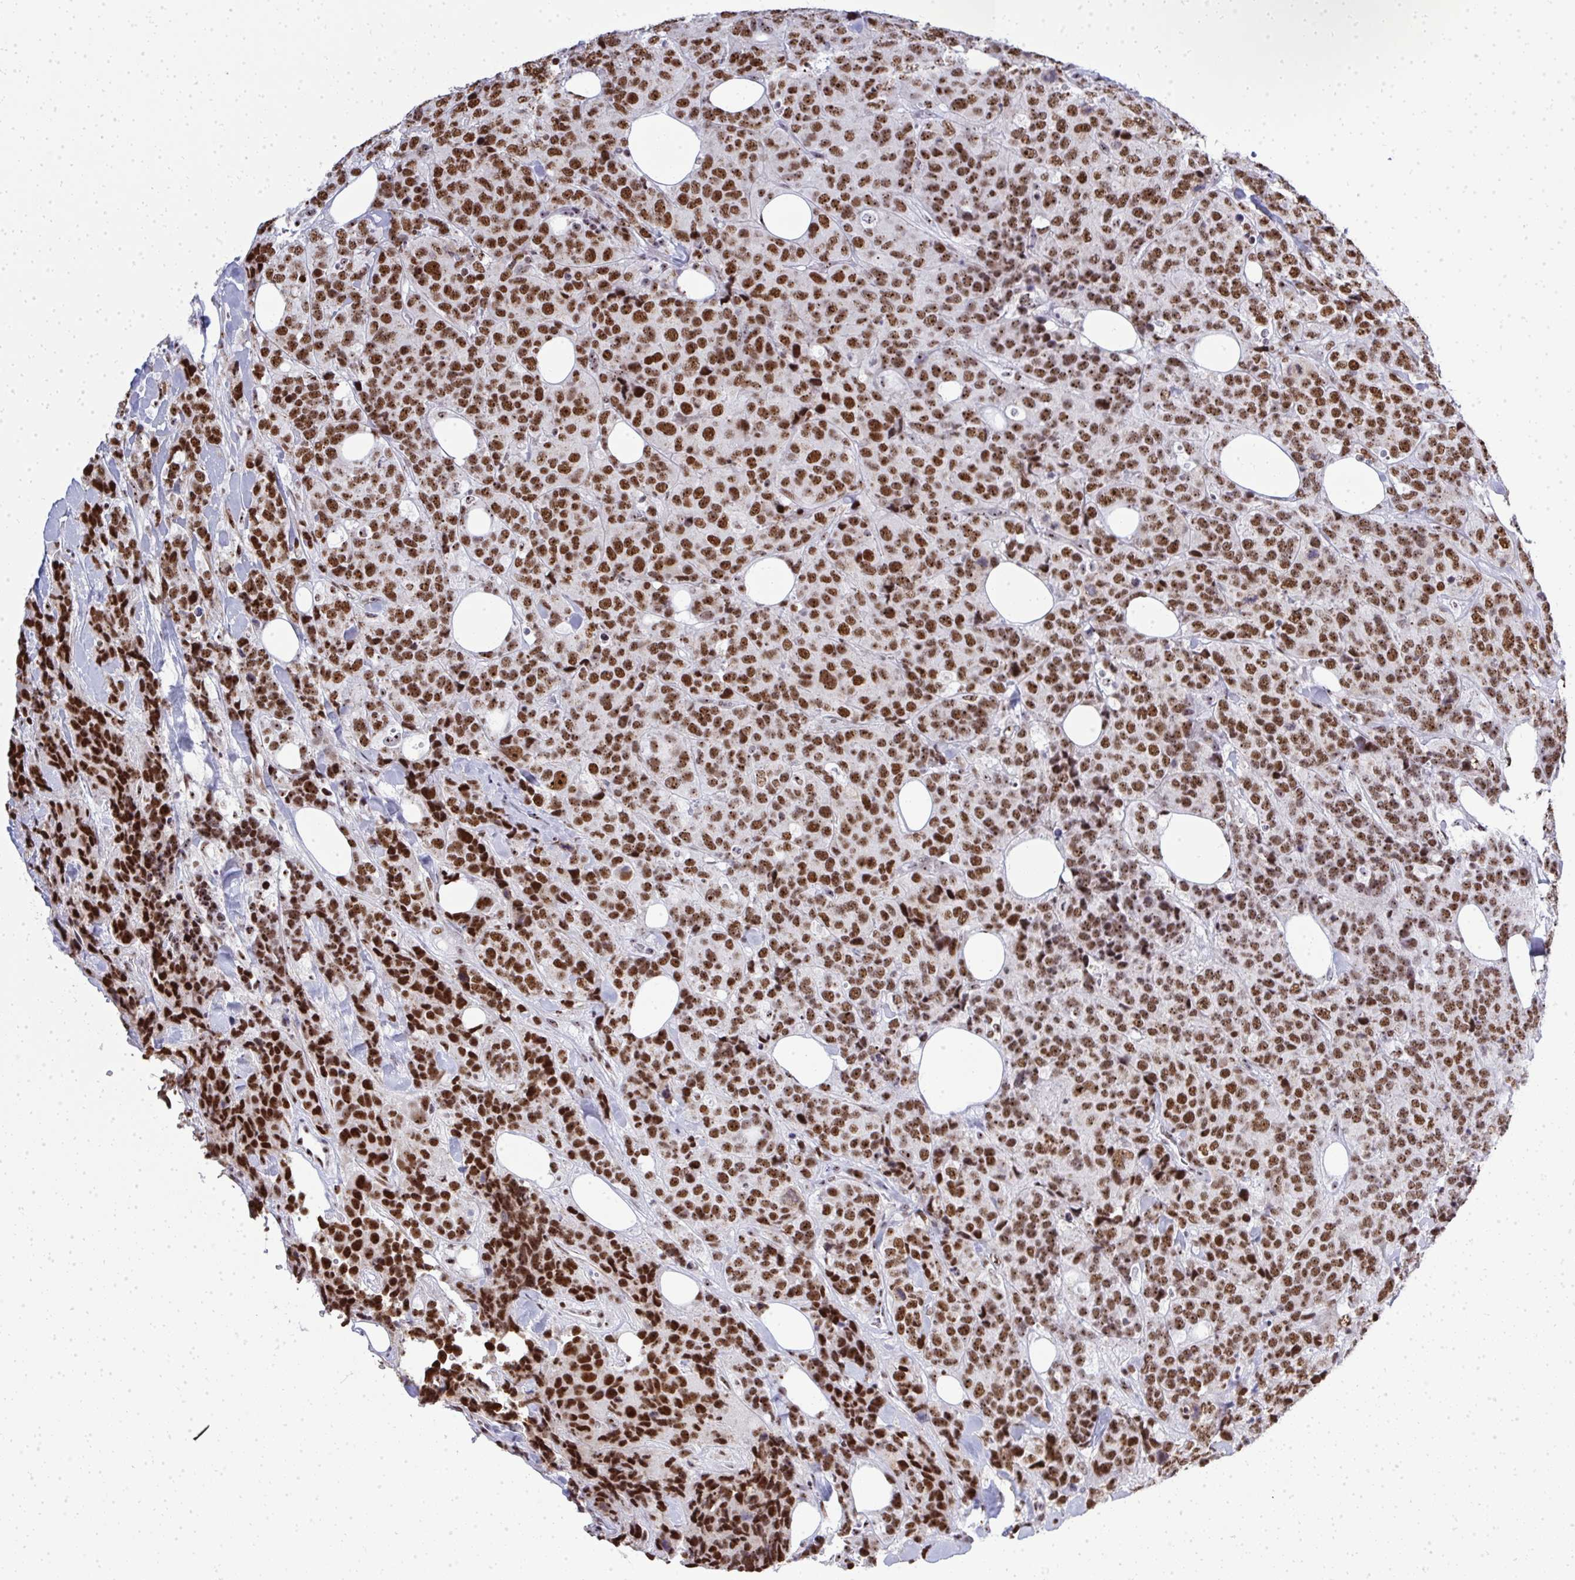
{"staining": {"intensity": "moderate", "quantity": ">75%", "location": "nuclear"}, "tissue": "breast cancer", "cell_type": "Tumor cells", "image_type": "cancer", "snomed": [{"axis": "morphology", "description": "Lobular carcinoma"}, {"axis": "topography", "description": "Breast"}], "caption": "The immunohistochemical stain shows moderate nuclear expression in tumor cells of breast cancer tissue.", "gene": "SIRT7", "patient": {"sex": "female", "age": 59}}